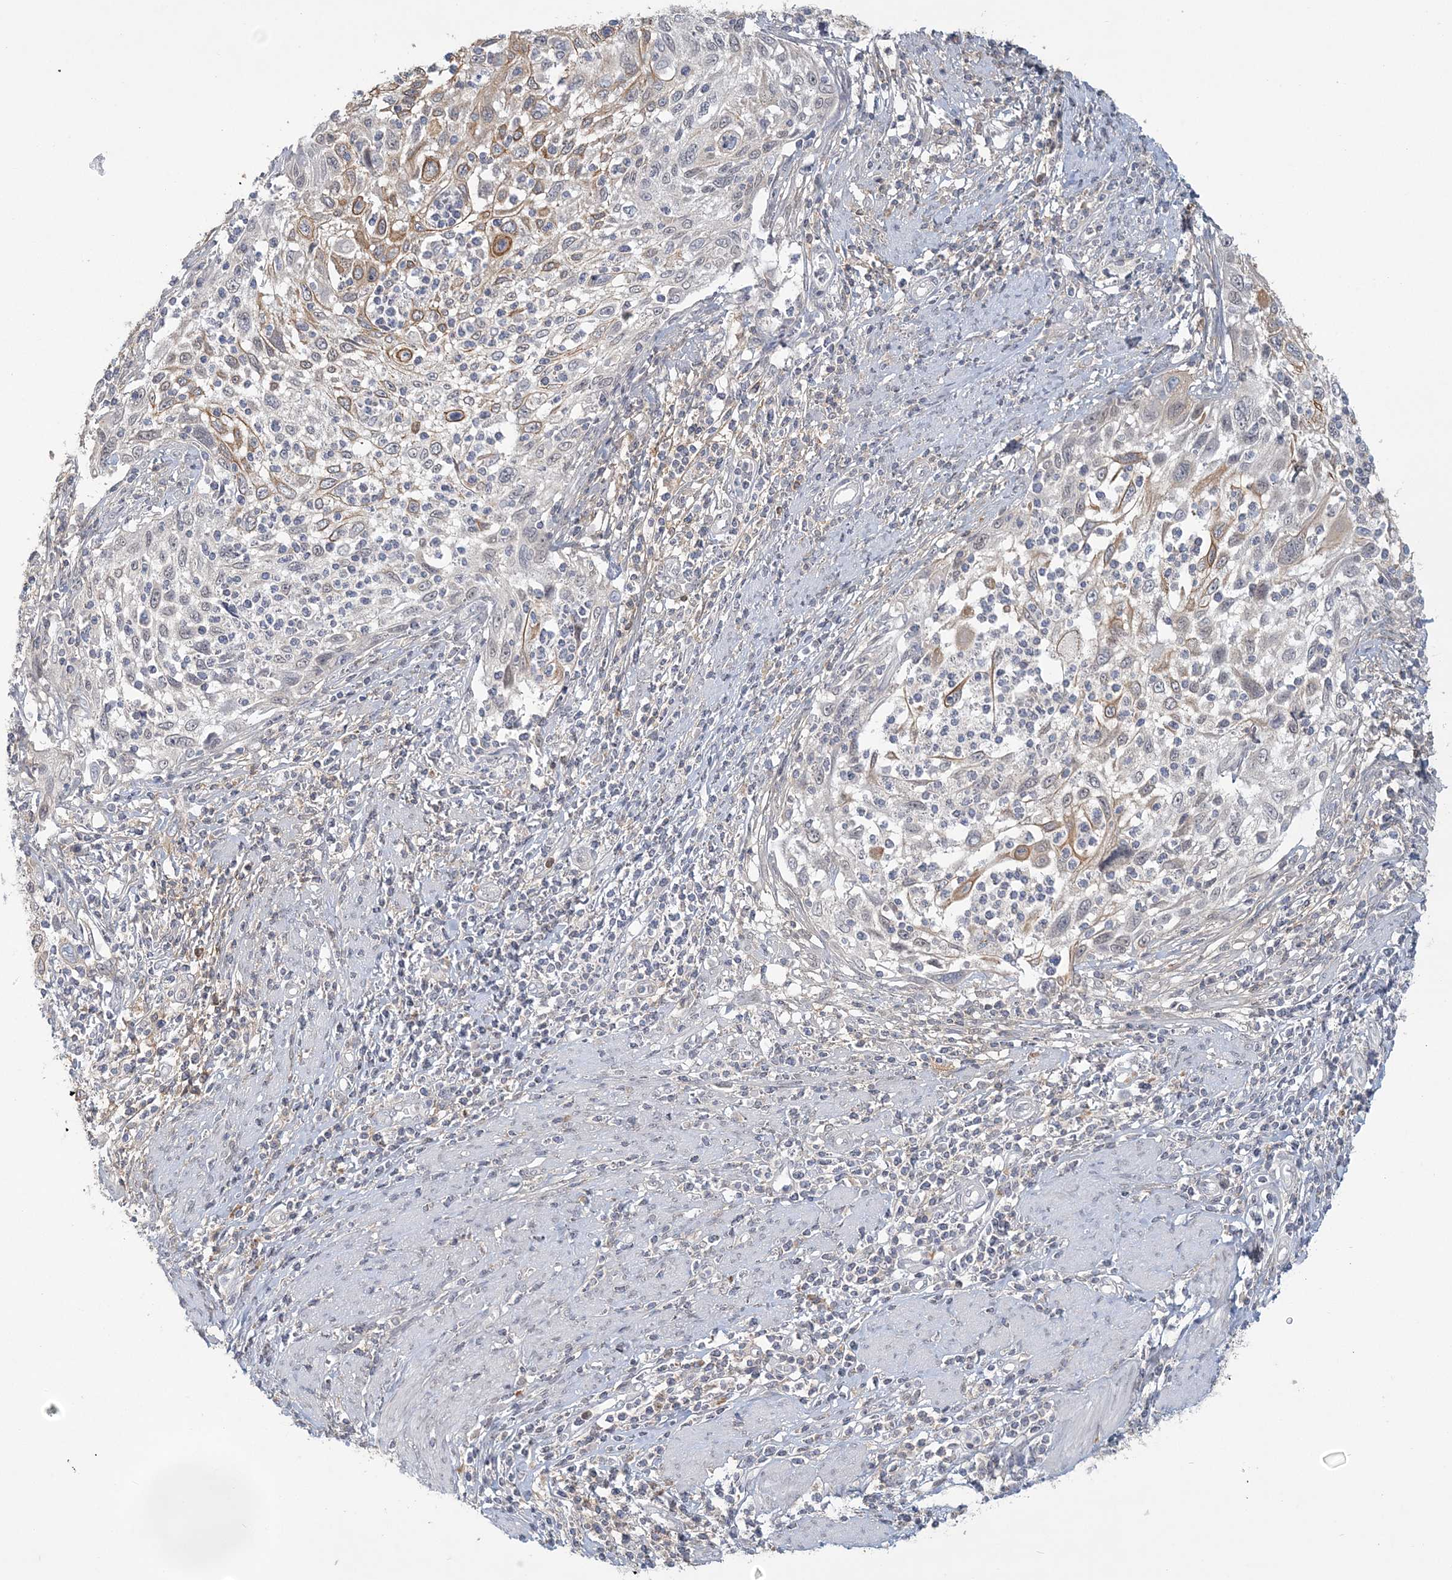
{"staining": {"intensity": "moderate", "quantity": "<25%", "location": "cytoplasmic/membranous"}, "tissue": "cervical cancer", "cell_type": "Tumor cells", "image_type": "cancer", "snomed": [{"axis": "morphology", "description": "Squamous cell carcinoma, NOS"}, {"axis": "topography", "description": "Cervix"}], "caption": "This histopathology image demonstrates immunohistochemistry staining of human cervical cancer, with low moderate cytoplasmic/membranous positivity in about <25% of tumor cells.", "gene": "ANKS1A", "patient": {"sex": "female", "age": 70}}